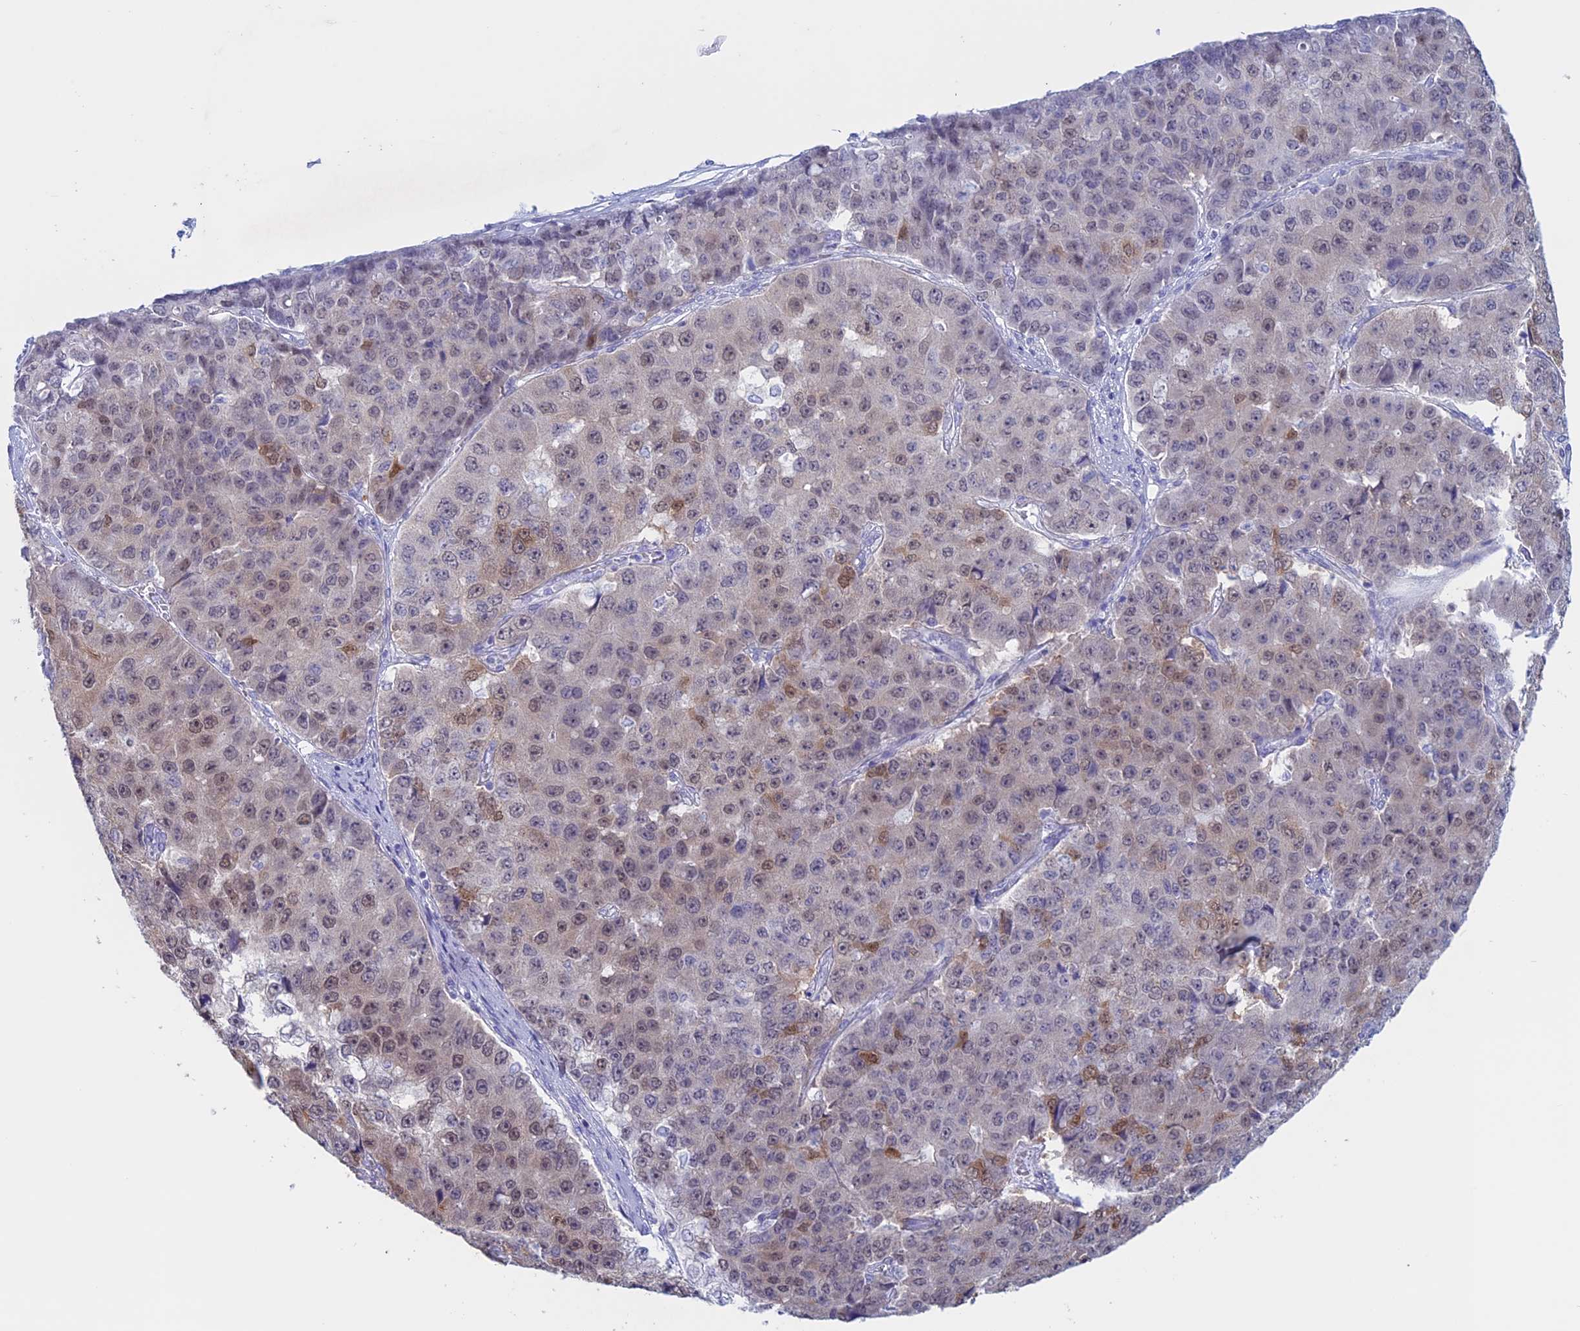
{"staining": {"intensity": "moderate", "quantity": "25%-75%", "location": "cytoplasmic/membranous,nuclear"}, "tissue": "pancreatic cancer", "cell_type": "Tumor cells", "image_type": "cancer", "snomed": [{"axis": "morphology", "description": "Adenocarcinoma, NOS"}, {"axis": "topography", "description": "Pancreas"}], "caption": "This image displays IHC staining of pancreatic cancer (adenocarcinoma), with medium moderate cytoplasmic/membranous and nuclear positivity in about 25%-75% of tumor cells.", "gene": "LHFPL2", "patient": {"sex": "male", "age": 50}}